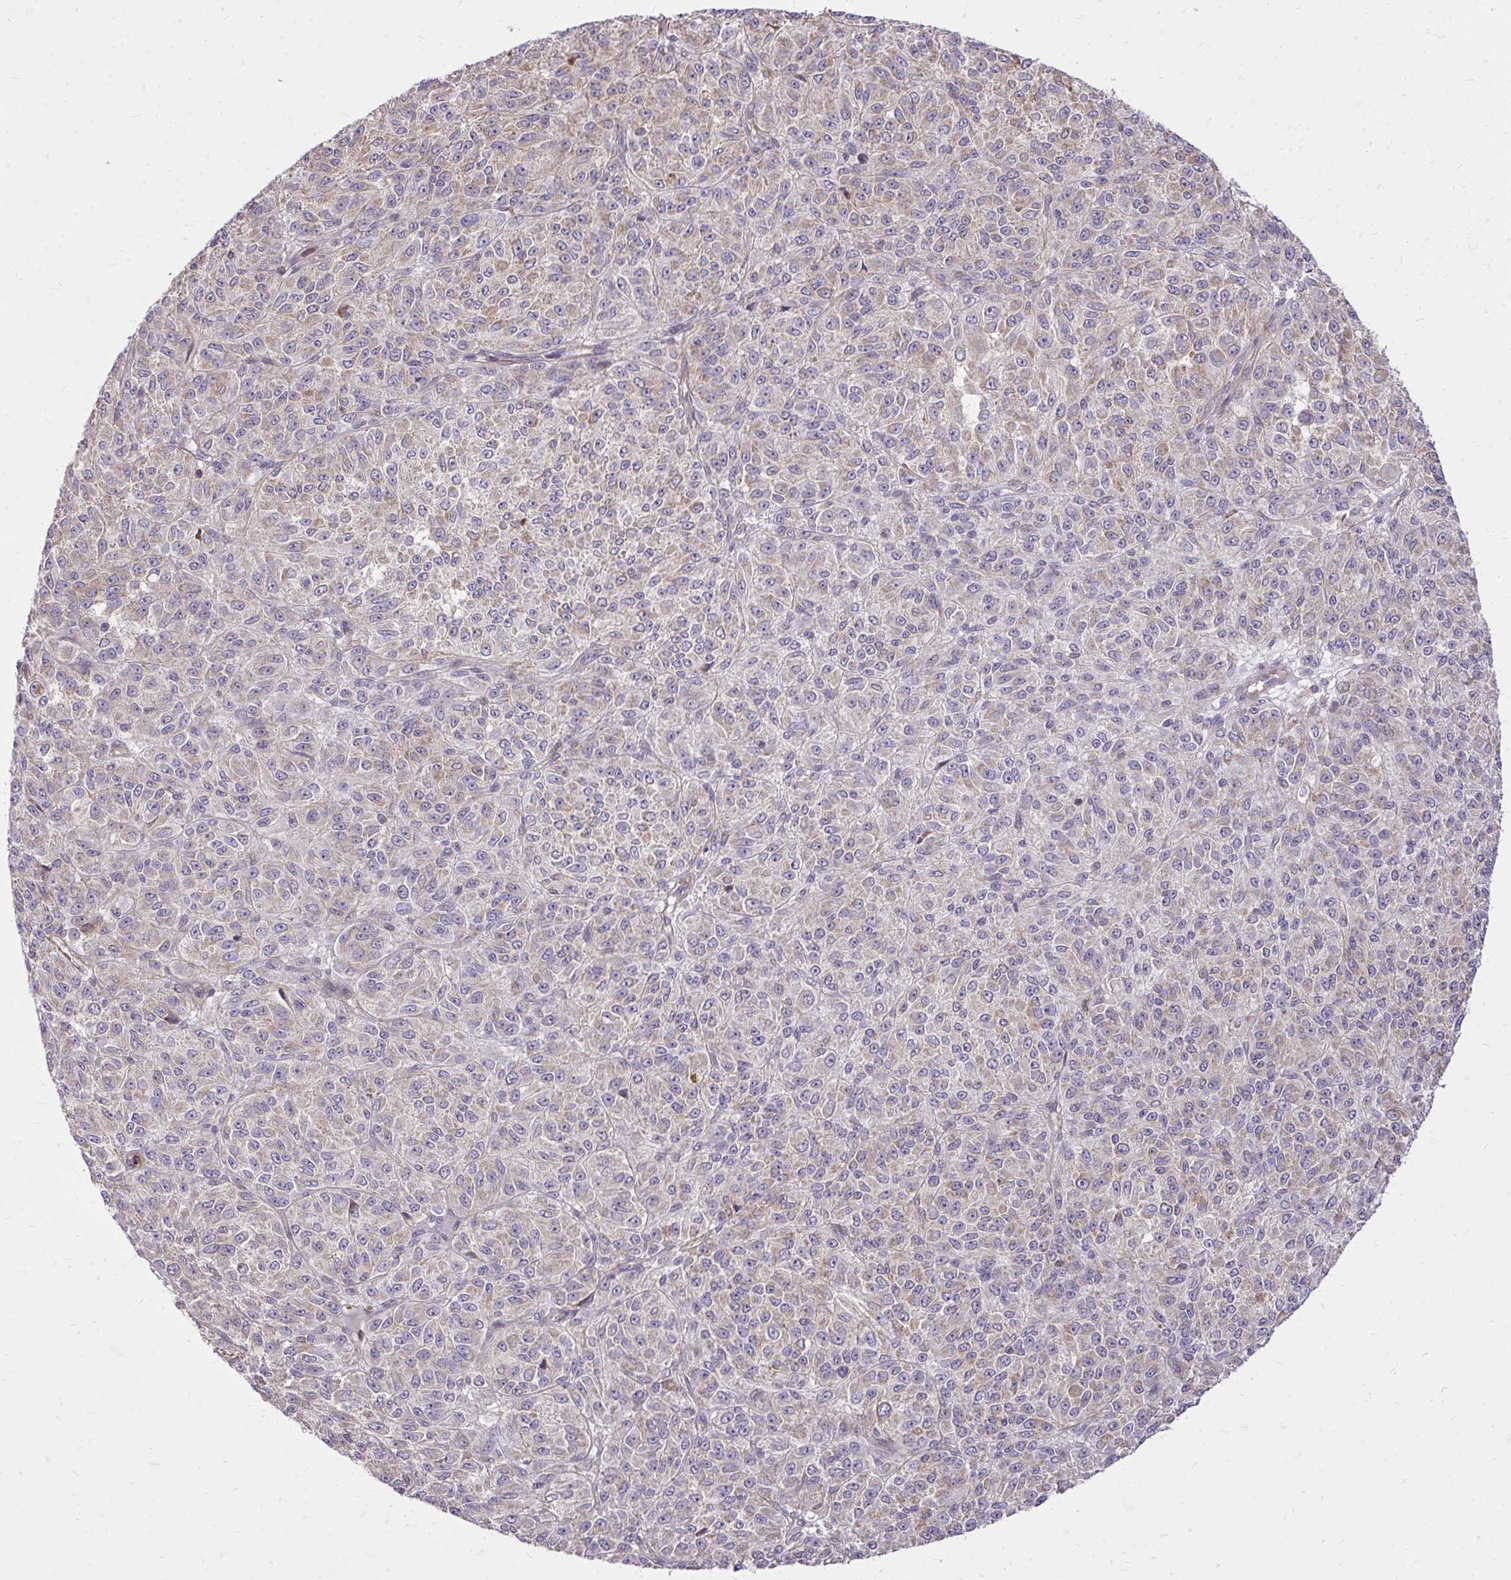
{"staining": {"intensity": "negative", "quantity": "none", "location": "none"}, "tissue": "melanoma", "cell_type": "Tumor cells", "image_type": "cancer", "snomed": [{"axis": "morphology", "description": "Malignant melanoma, Metastatic site"}, {"axis": "topography", "description": "Brain"}], "caption": "Human malignant melanoma (metastatic site) stained for a protein using IHC reveals no expression in tumor cells.", "gene": "SLC7A5", "patient": {"sex": "female", "age": 56}}